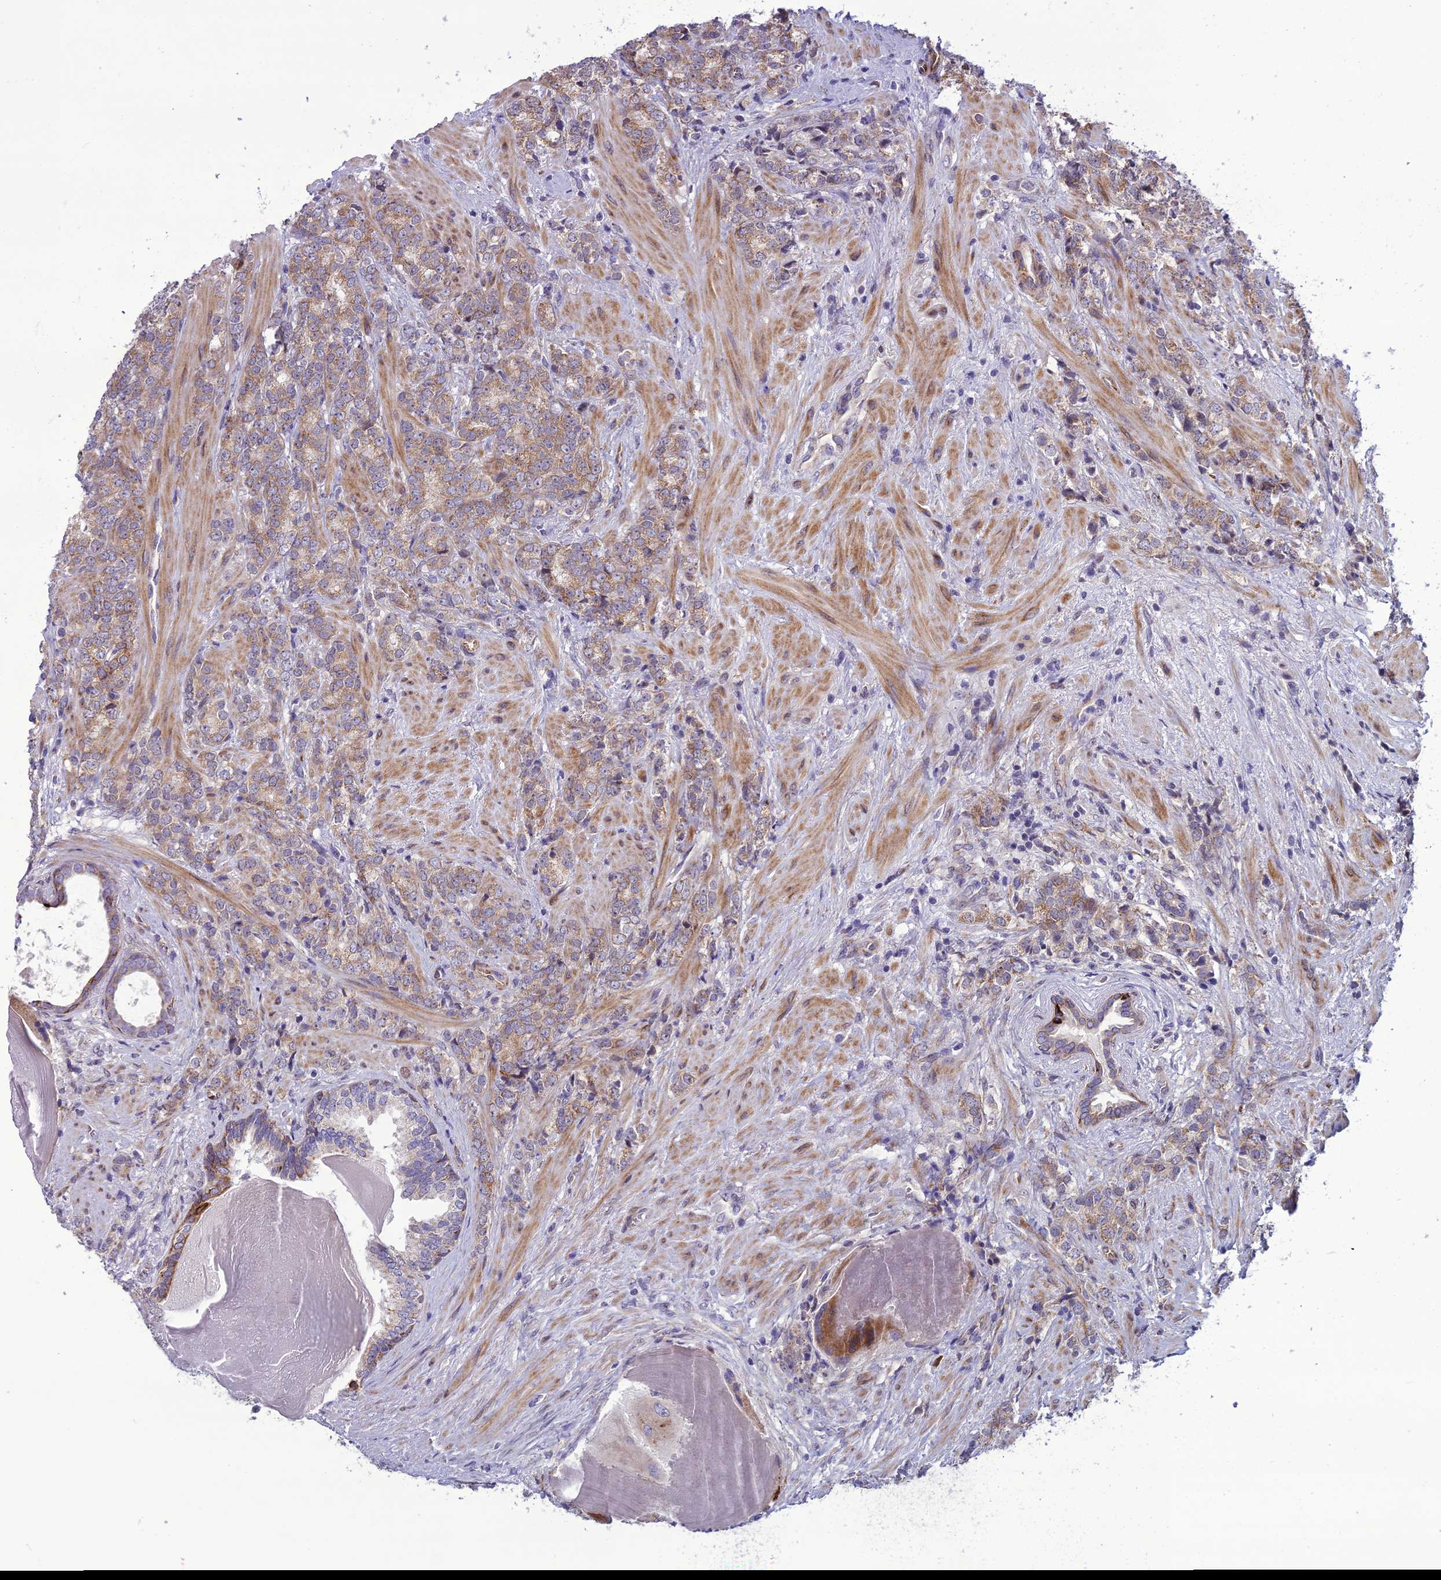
{"staining": {"intensity": "moderate", "quantity": "<25%", "location": "cytoplasmic/membranous"}, "tissue": "prostate cancer", "cell_type": "Tumor cells", "image_type": "cancer", "snomed": [{"axis": "morphology", "description": "Adenocarcinoma, High grade"}, {"axis": "topography", "description": "Prostate"}], "caption": "This is an image of immunohistochemistry staining of prostate cancer, which shows moderate positivity in the cytoplasmic/membranous of tumor cells.", "gene": "NODAL", "patient": {"sex": "male", "age": 64}}